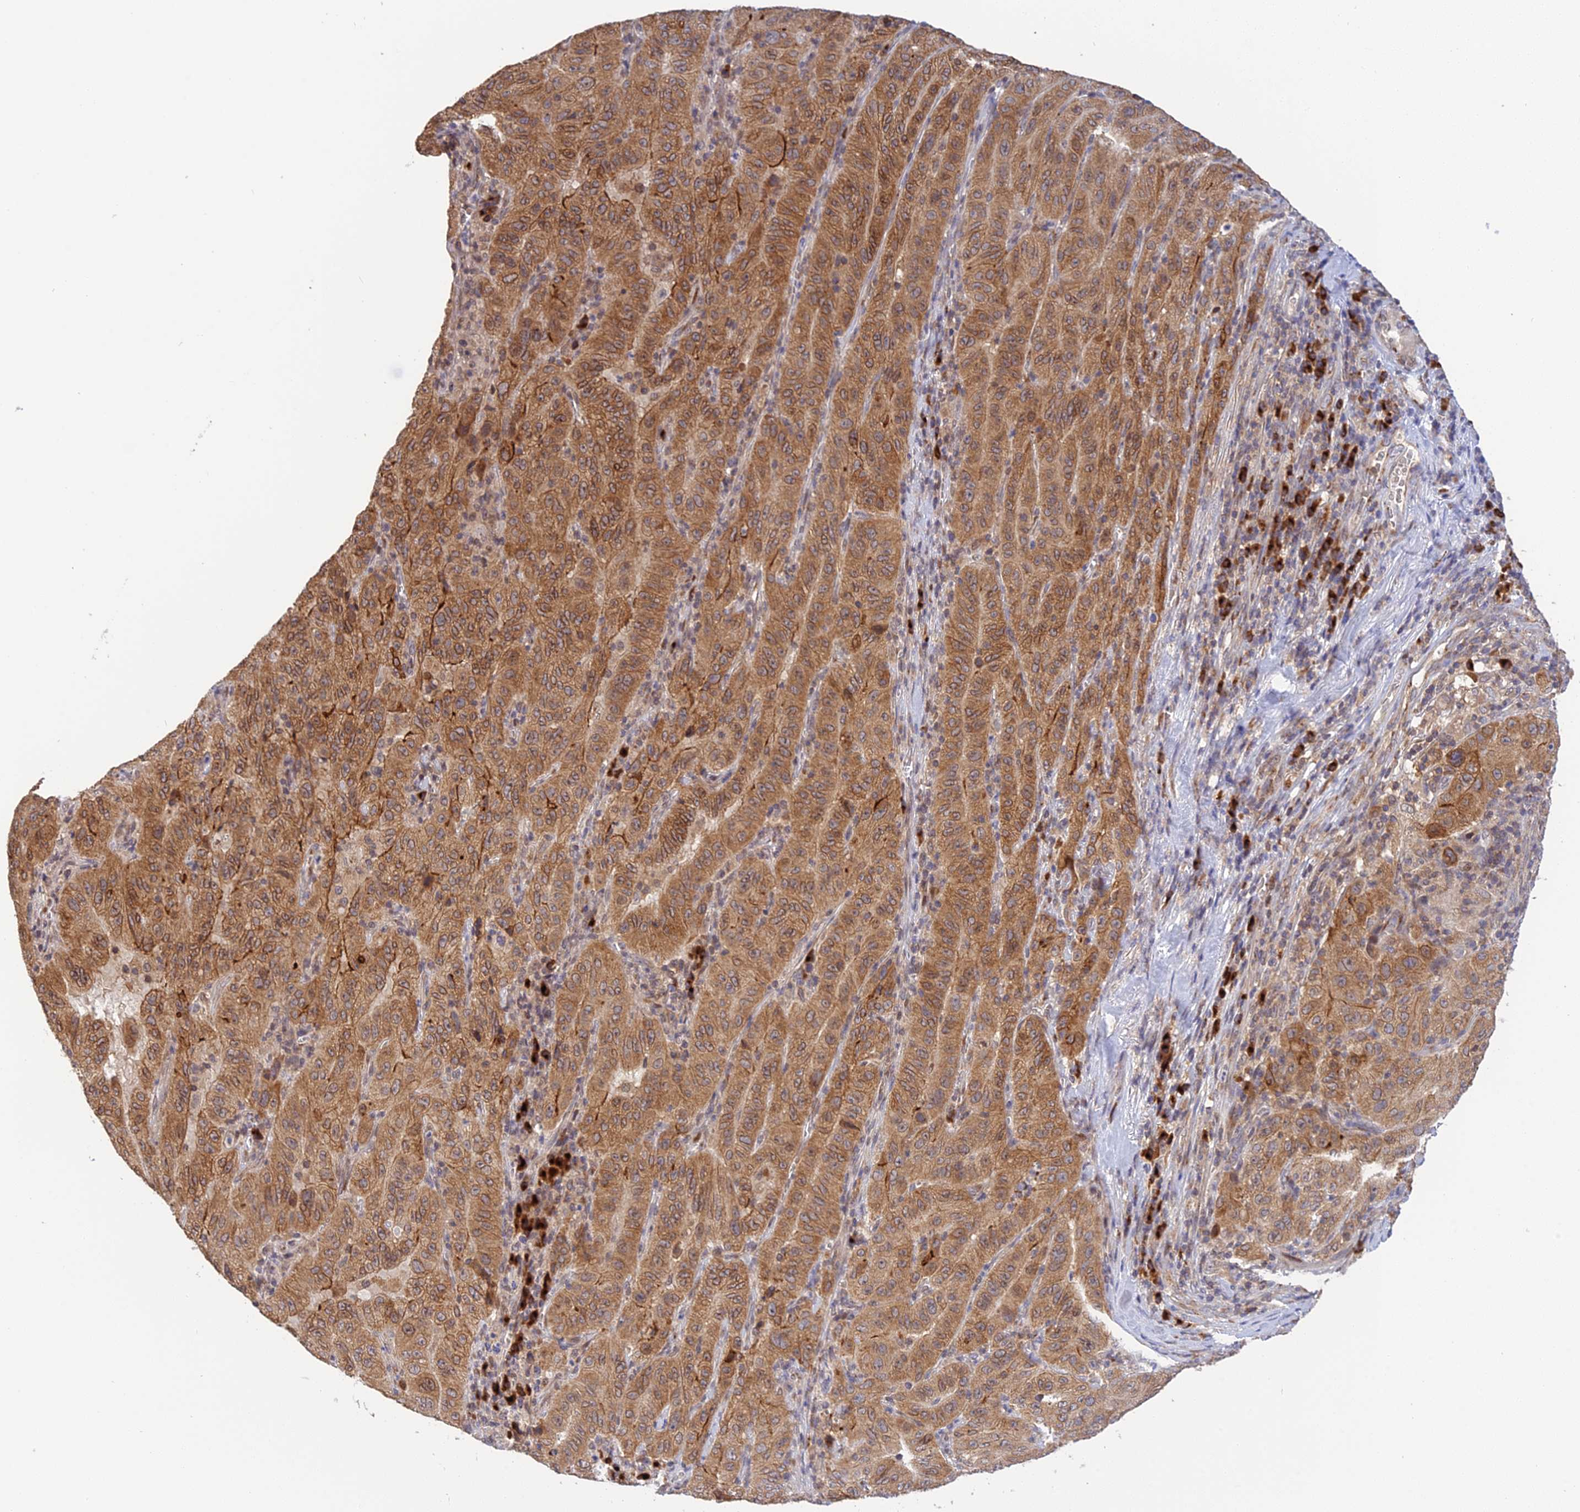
{"staining": {"intensity": "moderate", "quantity": ">75%", "location": "cytoplasmic/membranous"}, "tissue": "pancreatic cancer", "cell_type": "Tumor cells", "image_type": "cancer", "snomed": [{"axis": "morphology", "description": "Adenocarcinoma, NOS"}, {"axis": "topography", "description": "Pancreas"}], "caption": "A brown stain labels moderate cytoplasmic/membranous expression of a protein in human adenocarcinoma (pancreatic) tumor cells.", "gene": "SNX17", "patient": {"sex": "male", "age": 63}}